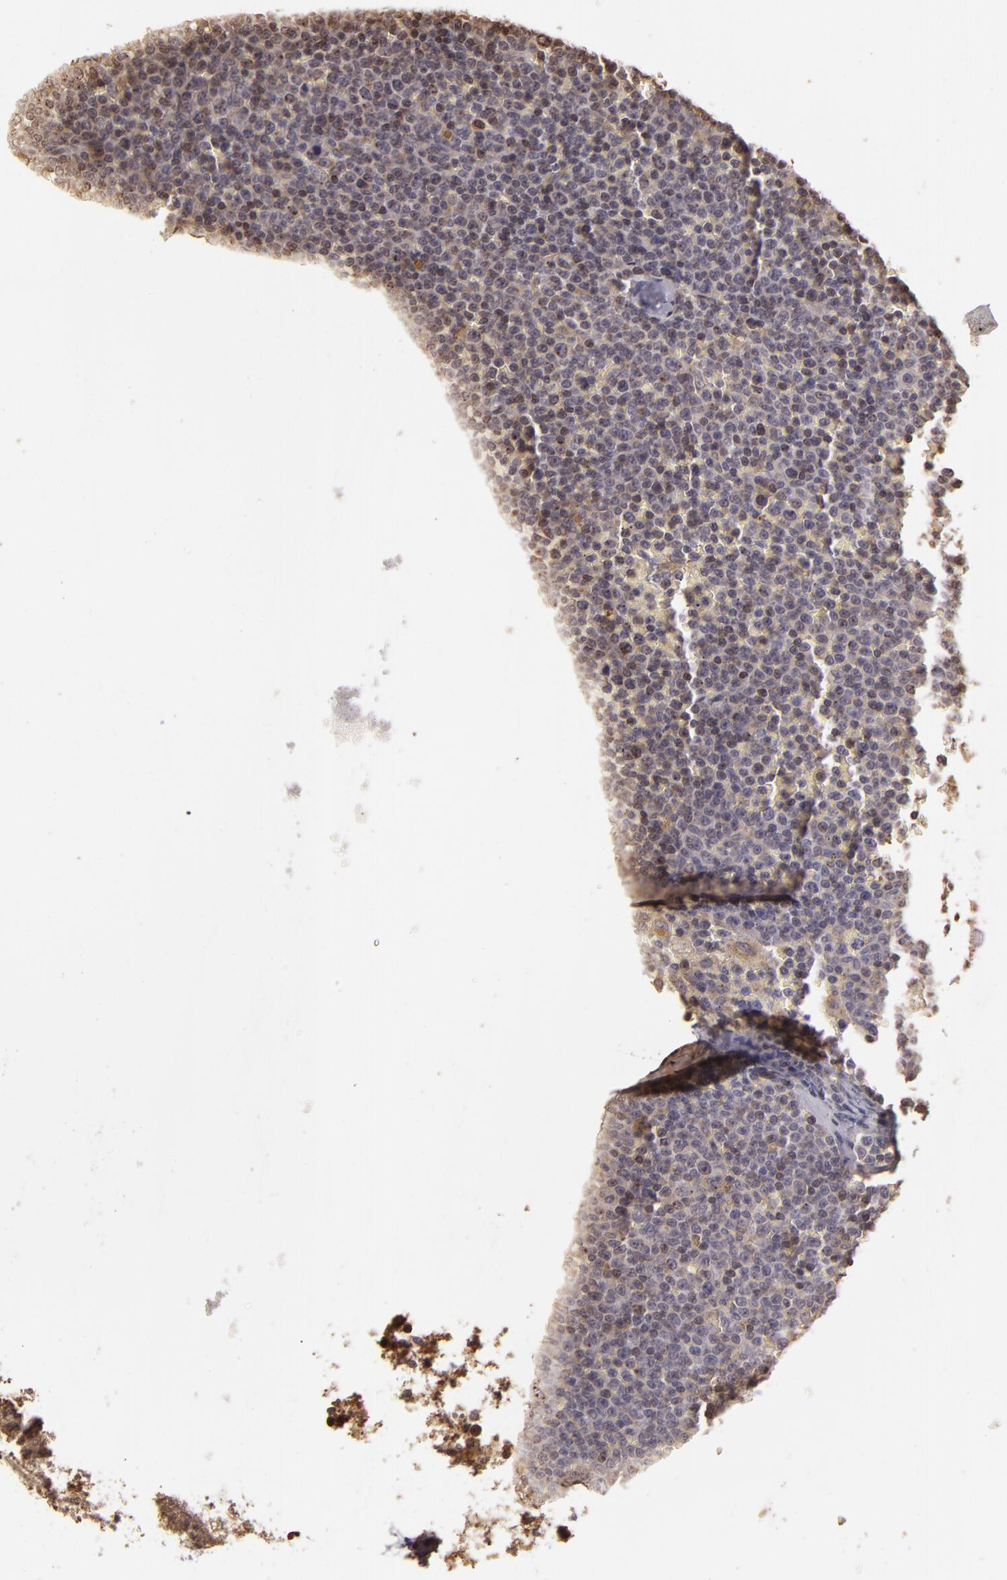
{"staining": {"intensity": "negative", "quantity": "none", "location": "none"}, "tissue": "lymphoma", "cell_type": "Tumor cells", "image_type": "cancer", "snomed": [{"axis": "morphology", "description": "Malignant lymphoma, non-Hodgkin's type, Low grade"}, {"axis": "topography", "description": "Lymph node"}], "caption": "The IHC photomicrograph has no significant positivity in tumor cells of low-grade malignant lymphoma, non-Hodgkin's type tissue.", "gene": "ARPC2", "patient": {"sex": "male", "age": 50}}